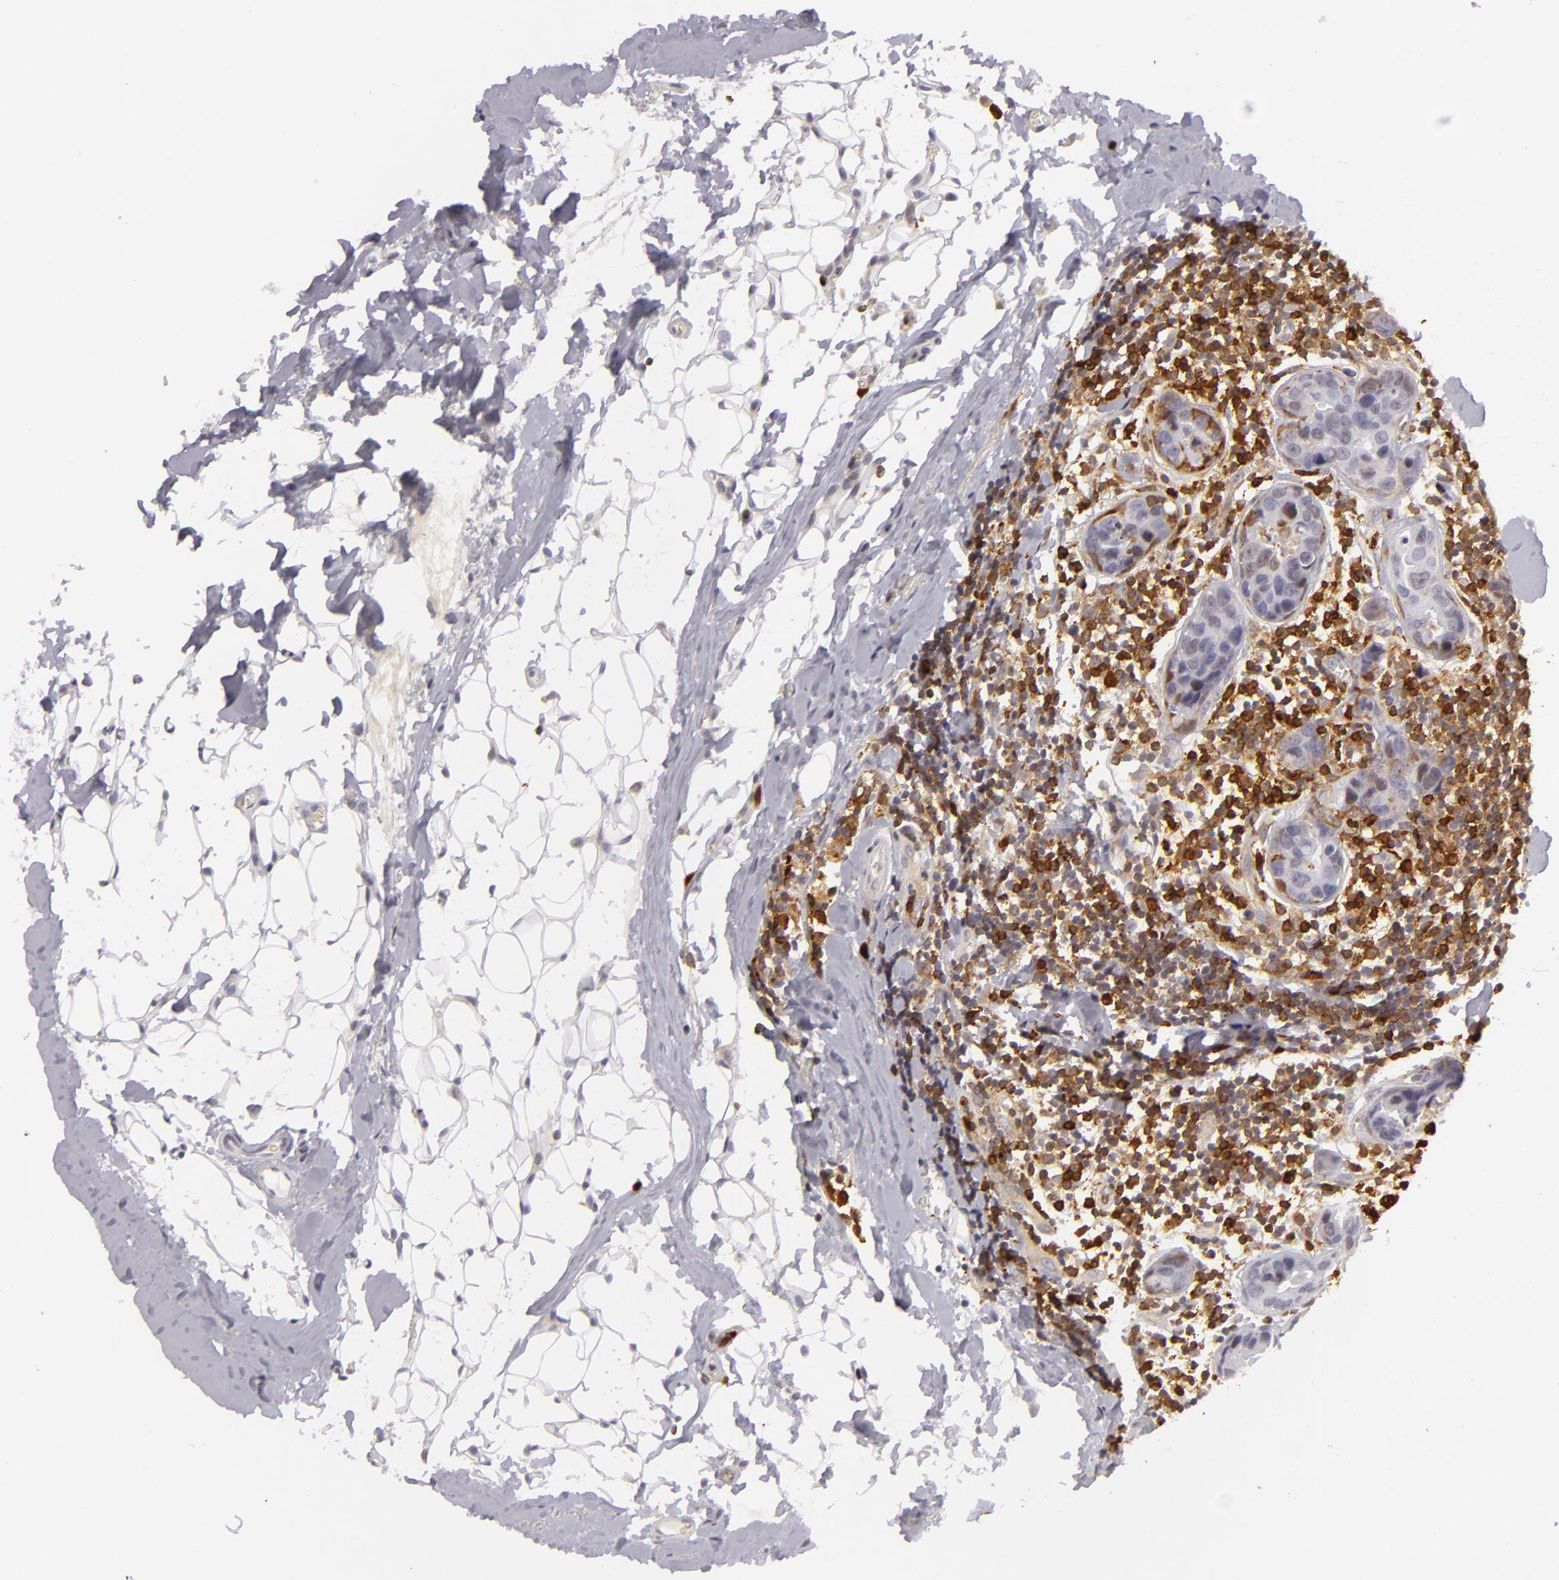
{"staining": {"intensity": "weak", "quantity": "<25%", "location": "cytoplasmic/membranous"}, "tissue": "breast cancer", "cell_type": "Tumor cells", "image_type": "cancer", "snomed": [{"axis": "morphology", "description": "Duct carcinoma"}, {"axis": "topography", "description": "Breast"}], "caption": "This is a micrograph of immunohistochemistry staining of breast cancer (intraductal carcinoma), which shows no expression in tumor cells. (DAB (3,3'-diaminobenzidine) immunohistochemistry (IHC), high magnification).", "gene": "APOBEC3G", "patient": {"sex": "female", "age": 24}}